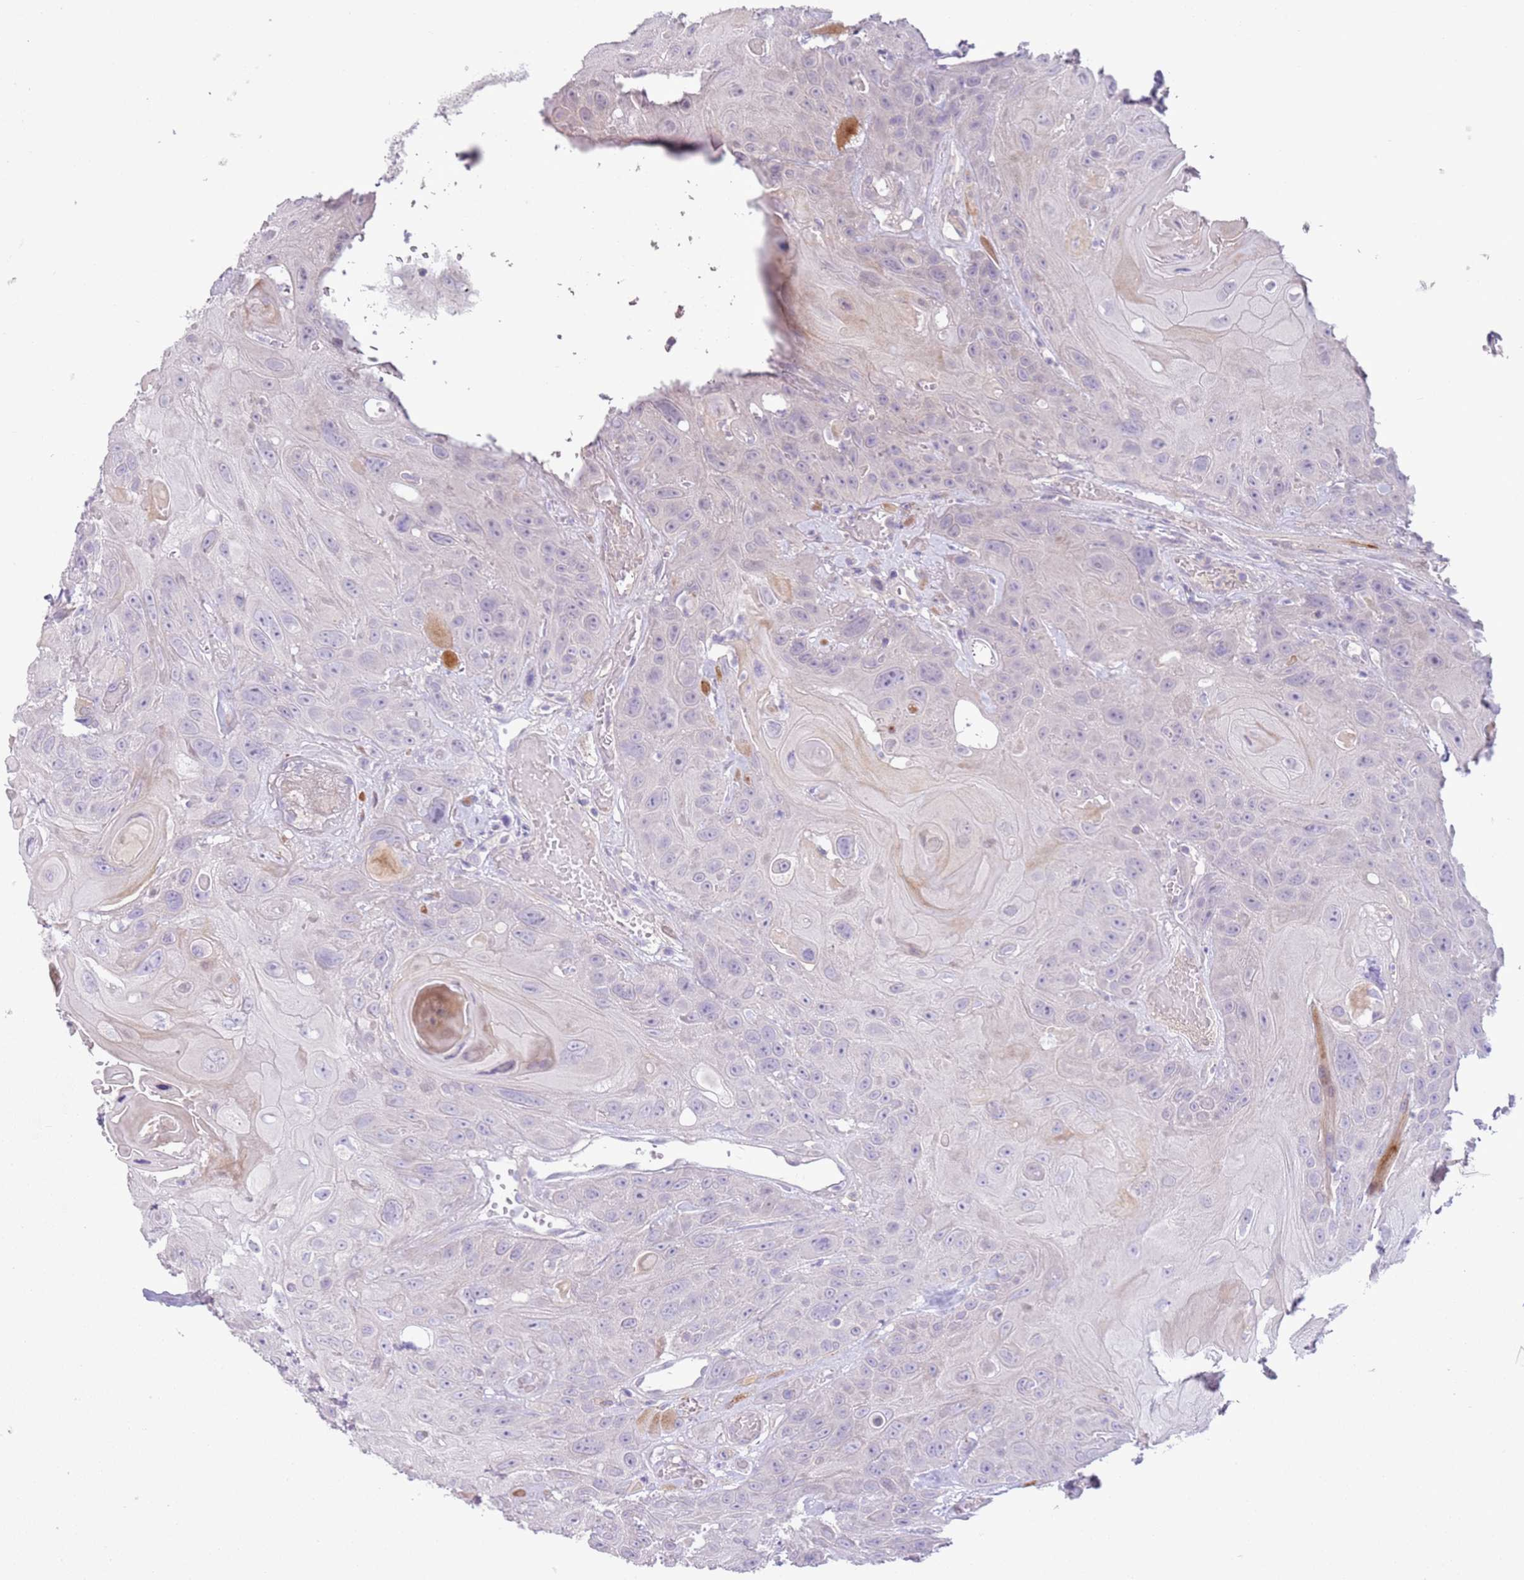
{"staining": {"intensity": "negative", "quantity": "none", "location": "none"}, "tissue": "head and neck cancer", "cell_type": "Tumor cells", "image_type": "cancer", "snomed": [{"axis": "morphology", "description": "Squamous cell carcinoma, NOS"}, {"axis": "topography", "description": "Head-Neck"}], "caption": "This image is of head and neck cancer (squamous cell carcinoma) stained with immunohistochemistry to label a protein in brown with the nuclei are counter-stained blue. There is no expression in tumor cells.", "gene": "ZNF239", "patient": {"sex": "female", "age": 59}}